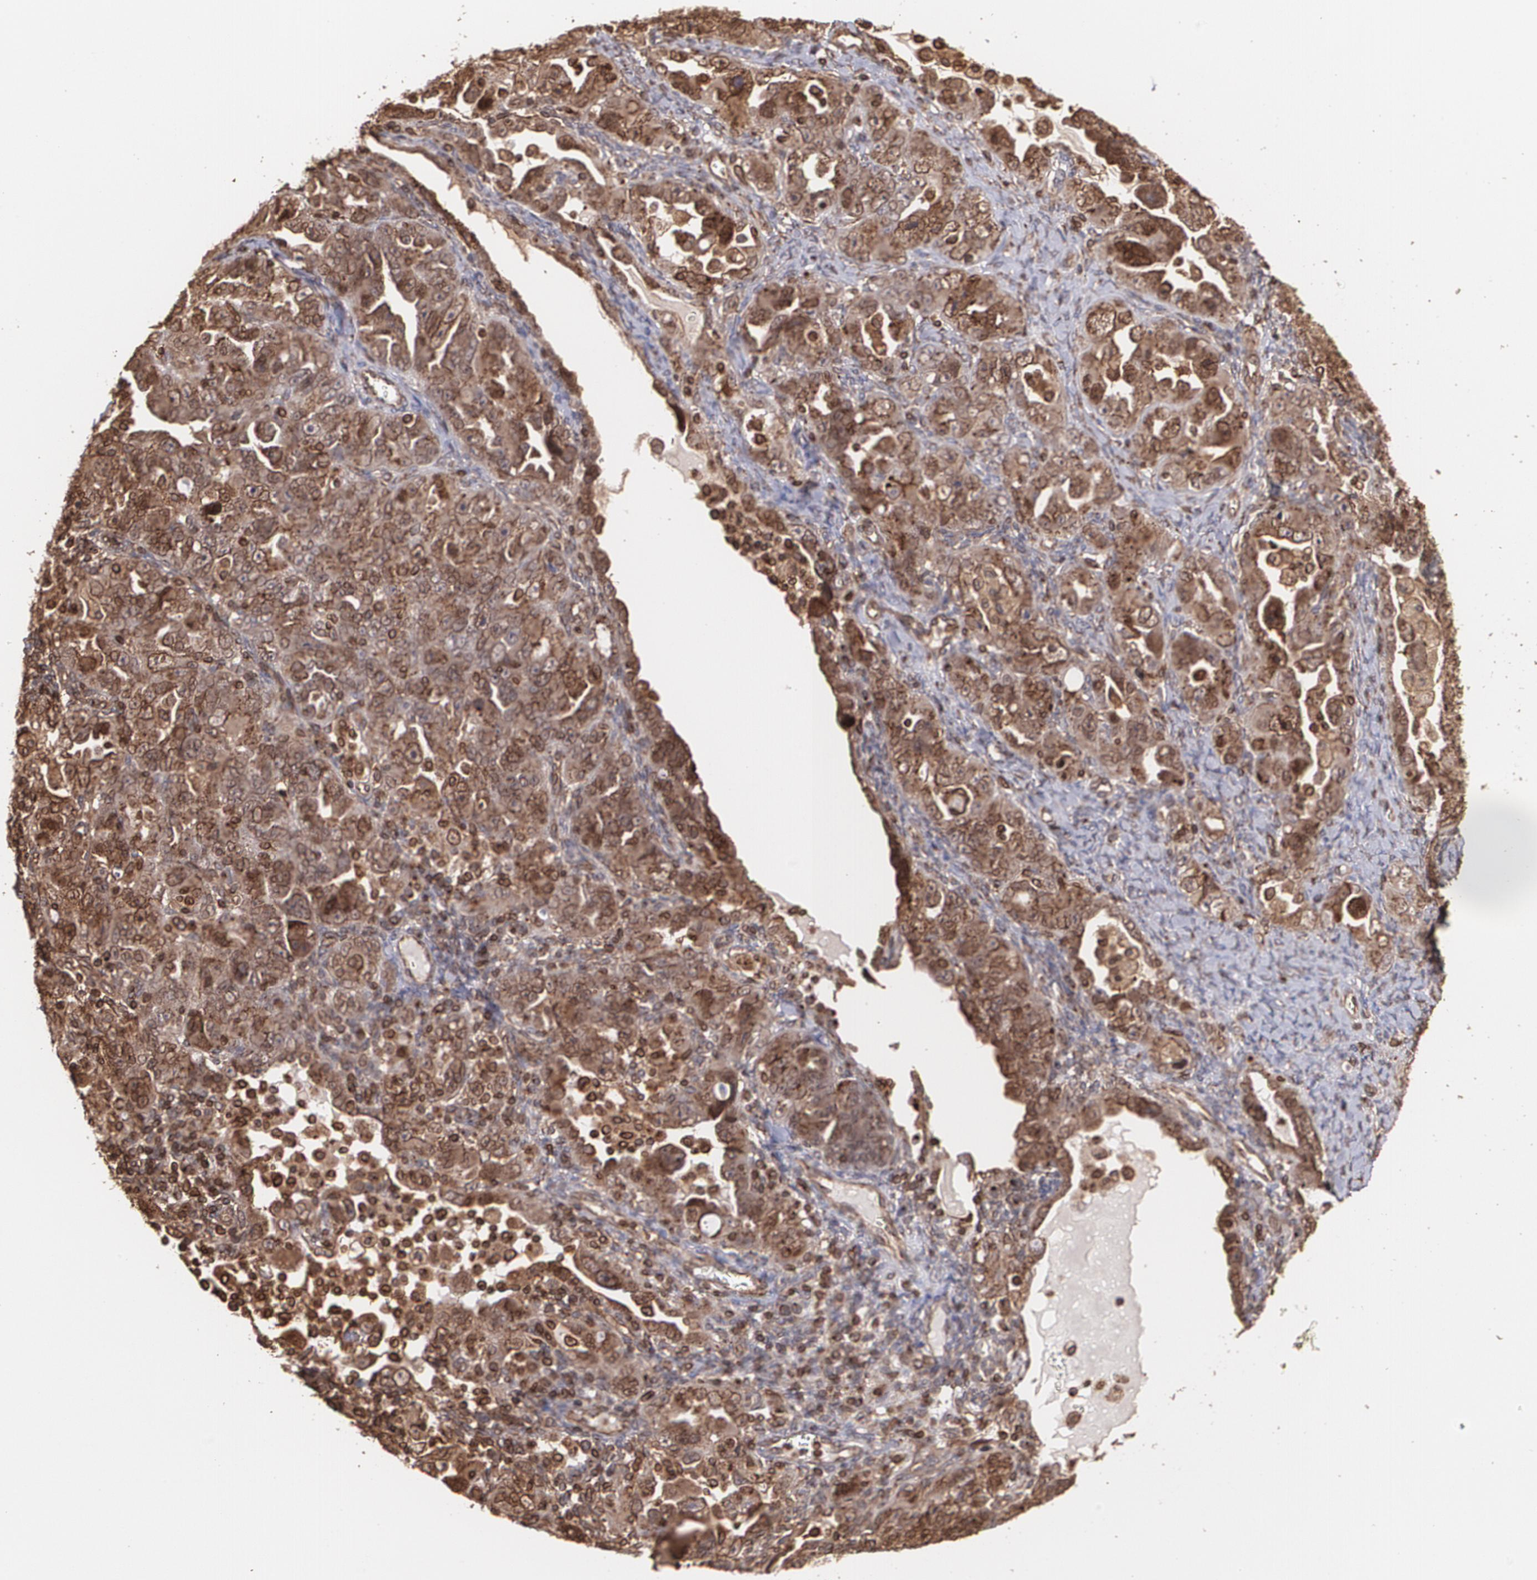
{"staining": {"intensity": "strong", "quantity": ">75%", "location": "cytoplasmic/membranous"}, "tissue": "ovarian cancer", "cell_type": "Tumor cells", "image_type": "cancer", "snomed": [{"axis": "morphology", "description": "Cystadenocarcinoma, serous, NOS"}, {"axis": "topography", "description": "Ovary"}], "caption": "Protein staining demonstrates strong cytoplasmic/membranous expression in approximately >75% of tumor cells in ovarian cancer (serous cystadenocarcinoma).", "gene": "TRIP11", "patient": {"sex": "female", "age": 66}}